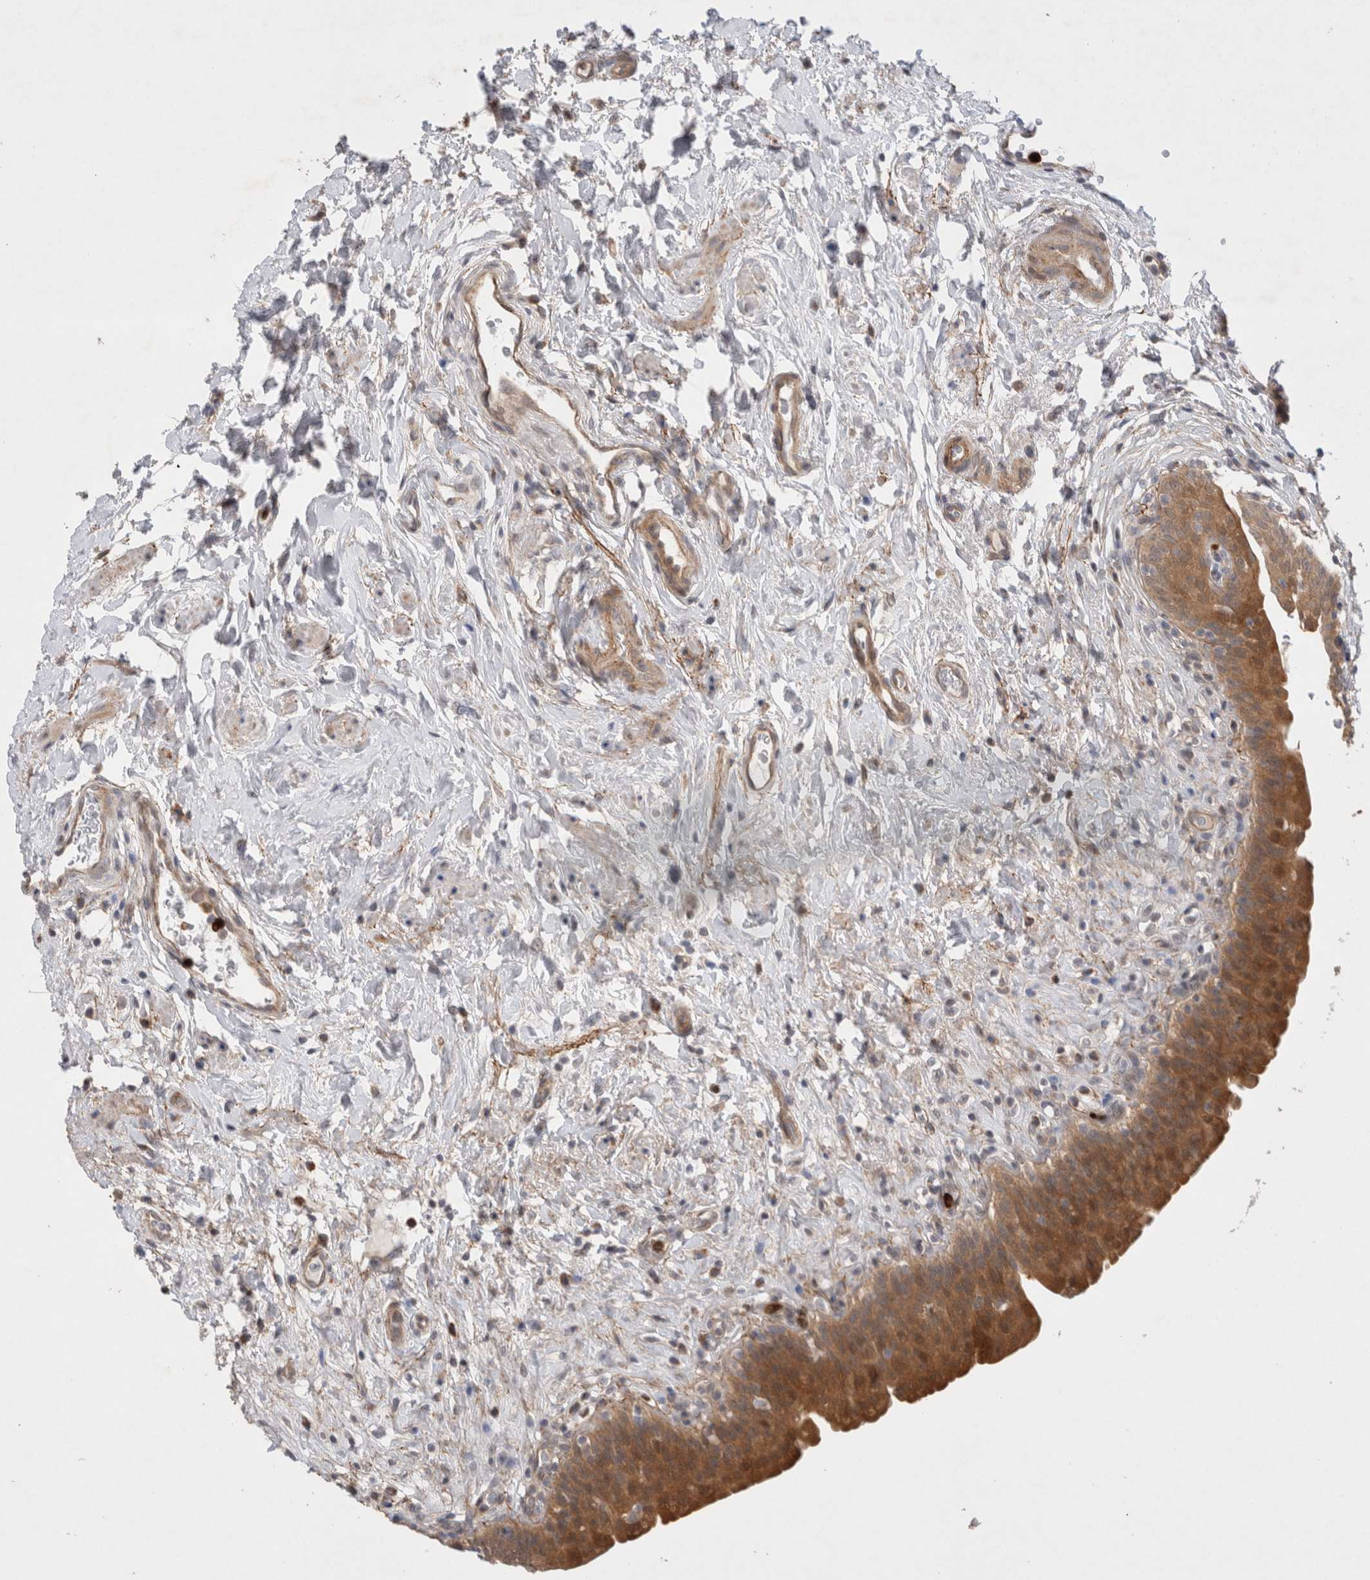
{"staining": {"intensity": "strong", "quantity": "25%-75%", "location": "cytoplasmic/membranous"}, "tissue": "urinary bladder", "cell_type": "Urothelial cells", "image_type": "normal", "snomed": [{"axis": "morphology", "description": "Normal tissue, NOS"}, {"axis": "topography", "description": "Urinary bladder"}], "caption": "Normal urinary bladder was stained to show a protein in brown. There is high levels of strong cytoplasmic/membranous expression in approximately 25%-75% of urothelial cells.", "gene": "GSDMB", "patient": {"sex": "male", "age": 83}}